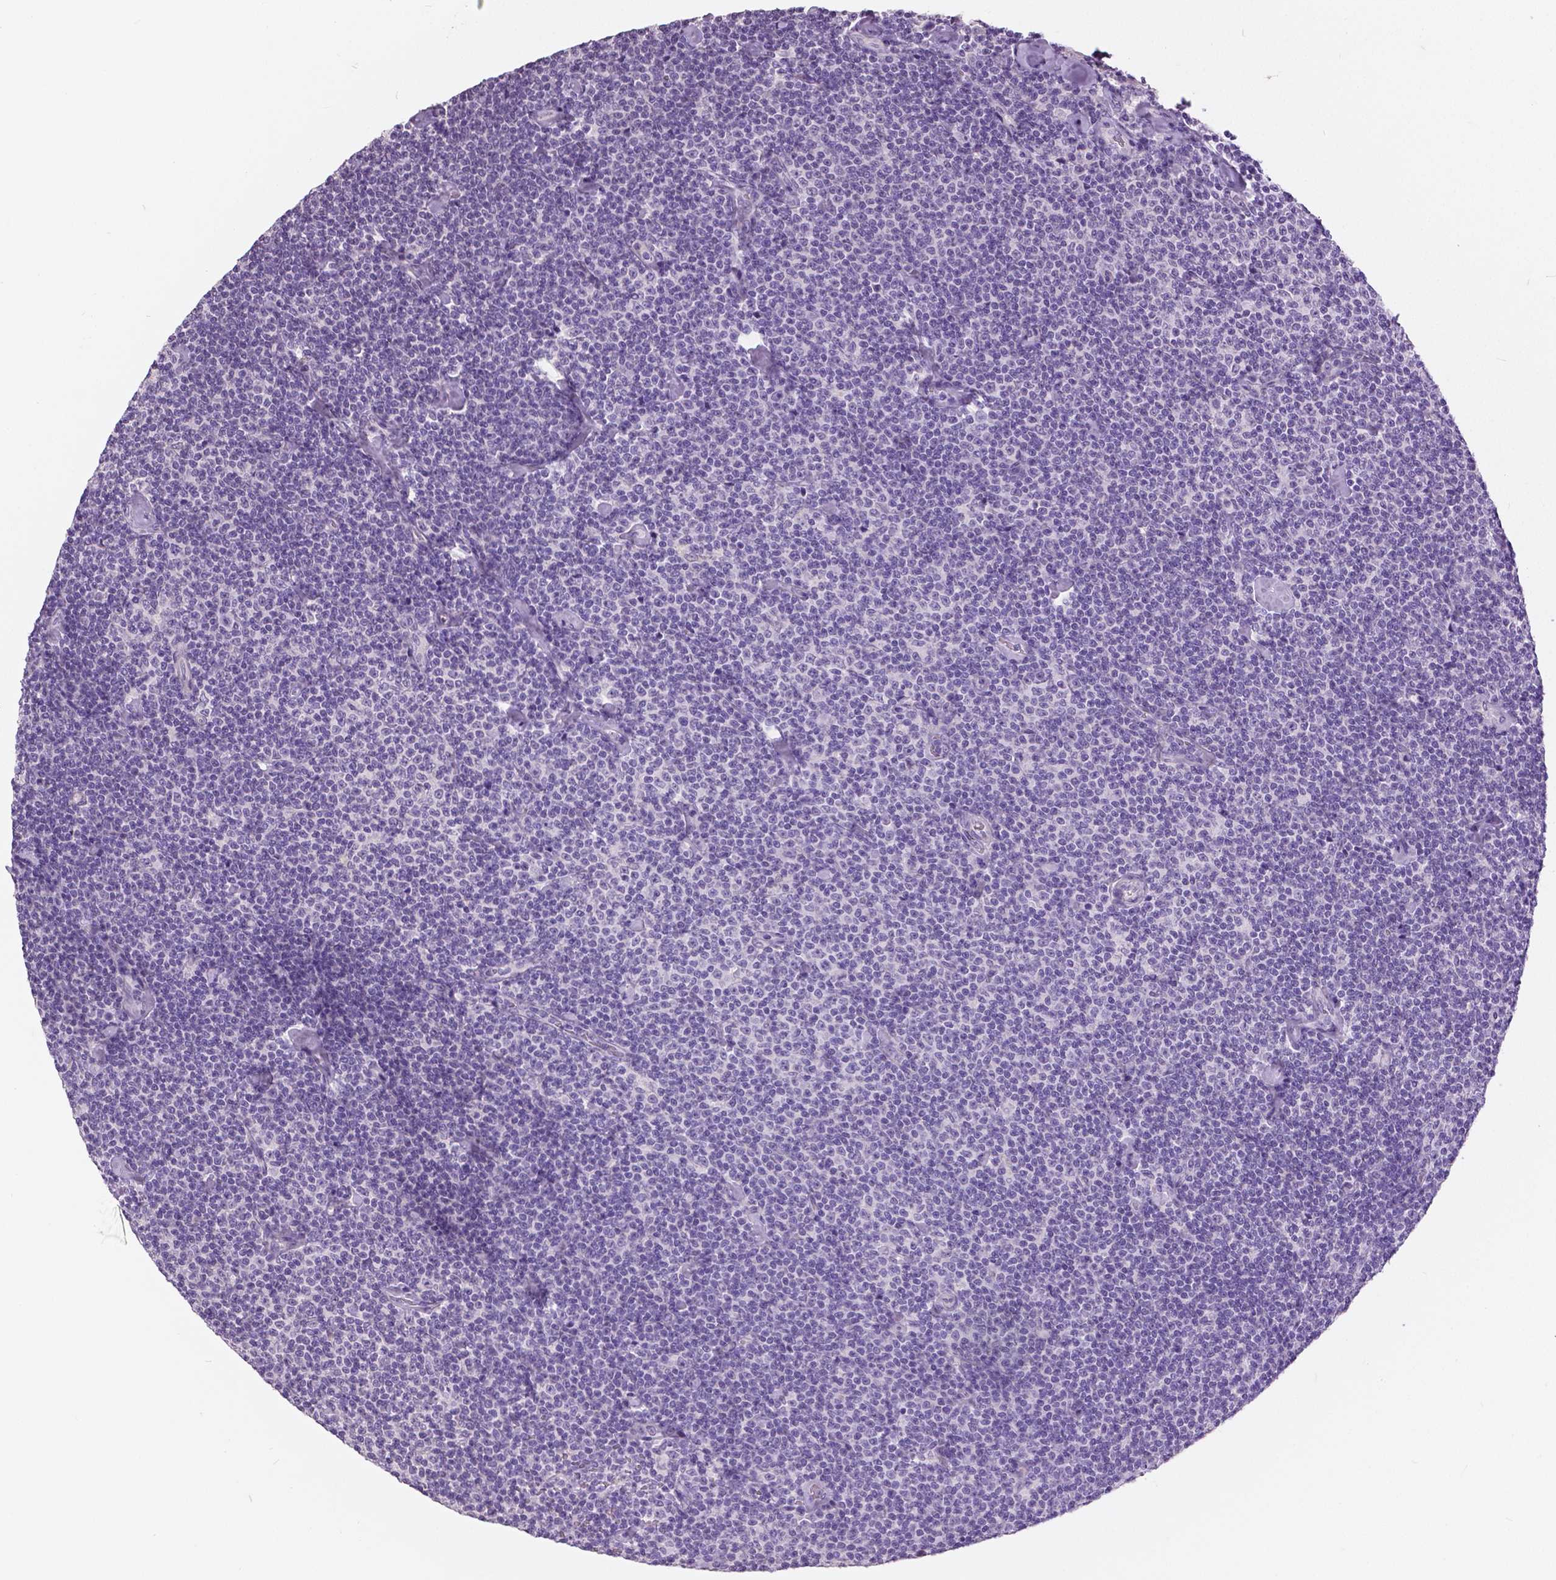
{"staining": {"intensity": "negative", "quantity": "none", "location": "none"}, "tissue": "lymphoma", "cell_type": "Tumor cells", "image_type": "cancer", "snomed": [{"axis": "morphology", "description": "Malignant lymphoma, non-Hodgkin's type, Low grade"}, {"axis": "topography", "description": "Lymph node"}], "caption": "This photomicrograph is of malignant lymphoma, non-Hodgkin's type (low-grade) stained with immunohistochemistry to label a protein in brown with the nuclei are counter-stained blue. There is no positivity in tumor cells.", "gene": "GRIN2A", "patient": {"sex": "male", "age": 81}}